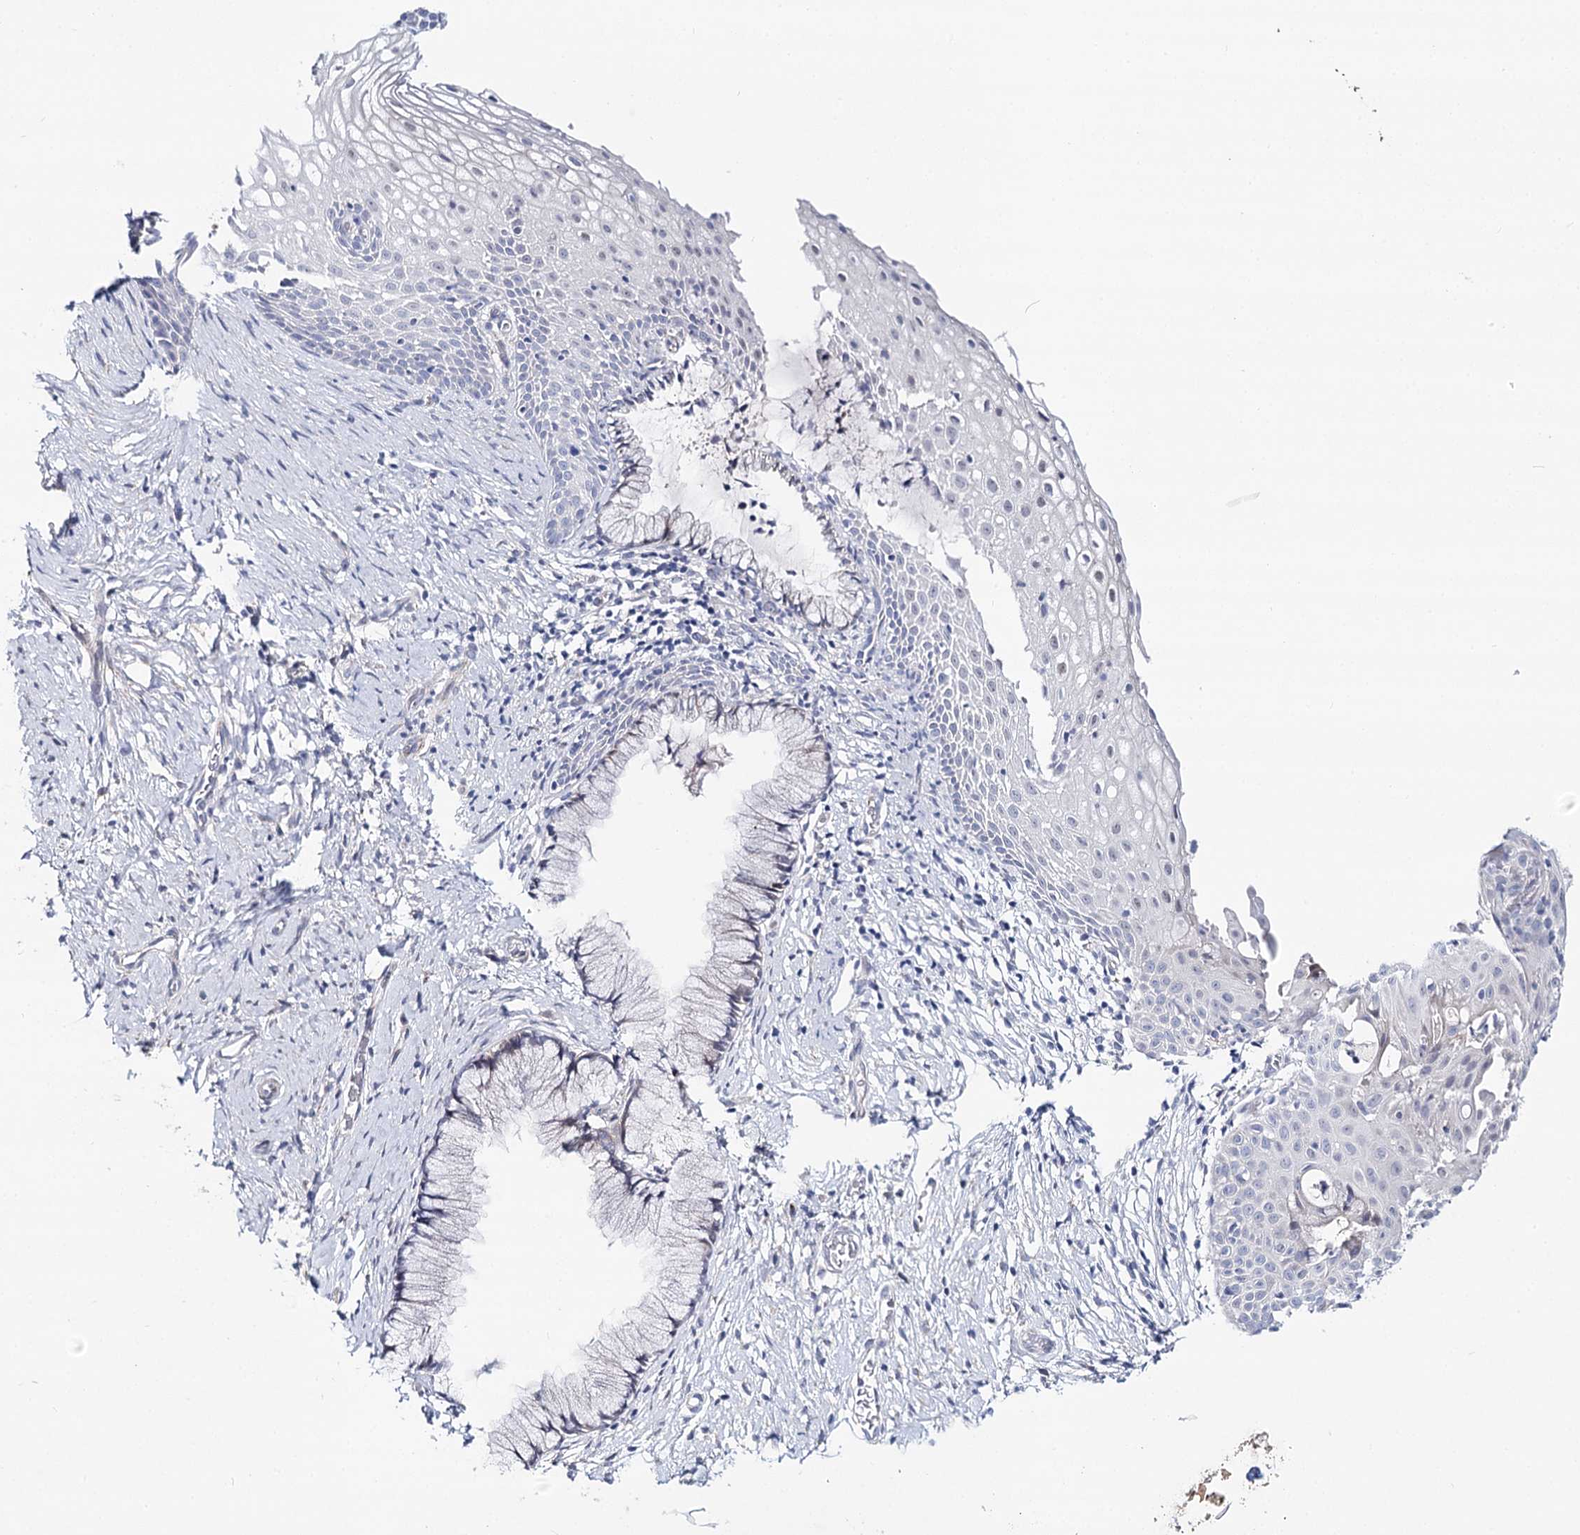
{"staining": {"intensity": "negative", "quantity": "none", "location": "none"}, "tissue": "cervix", "cell_type": "Glandular cells", "image_type": "normal", "snomed": [{"axis": "morphology", "description": "Normal tissue, NOS"}, {"axis": "topography", "description": "Cervix"}], "caption": "The image demonstrates no staining of glandular cells in unremarkable cervix. (Stains: DAB (3,3'-diaminobenzidine) immunohistochemistry with hematoxylin counter stain, Microscopy: brightfield microscopy at high magnification).", "gene": "TEX12", "patient": {"sex": "female", "age": 33}}